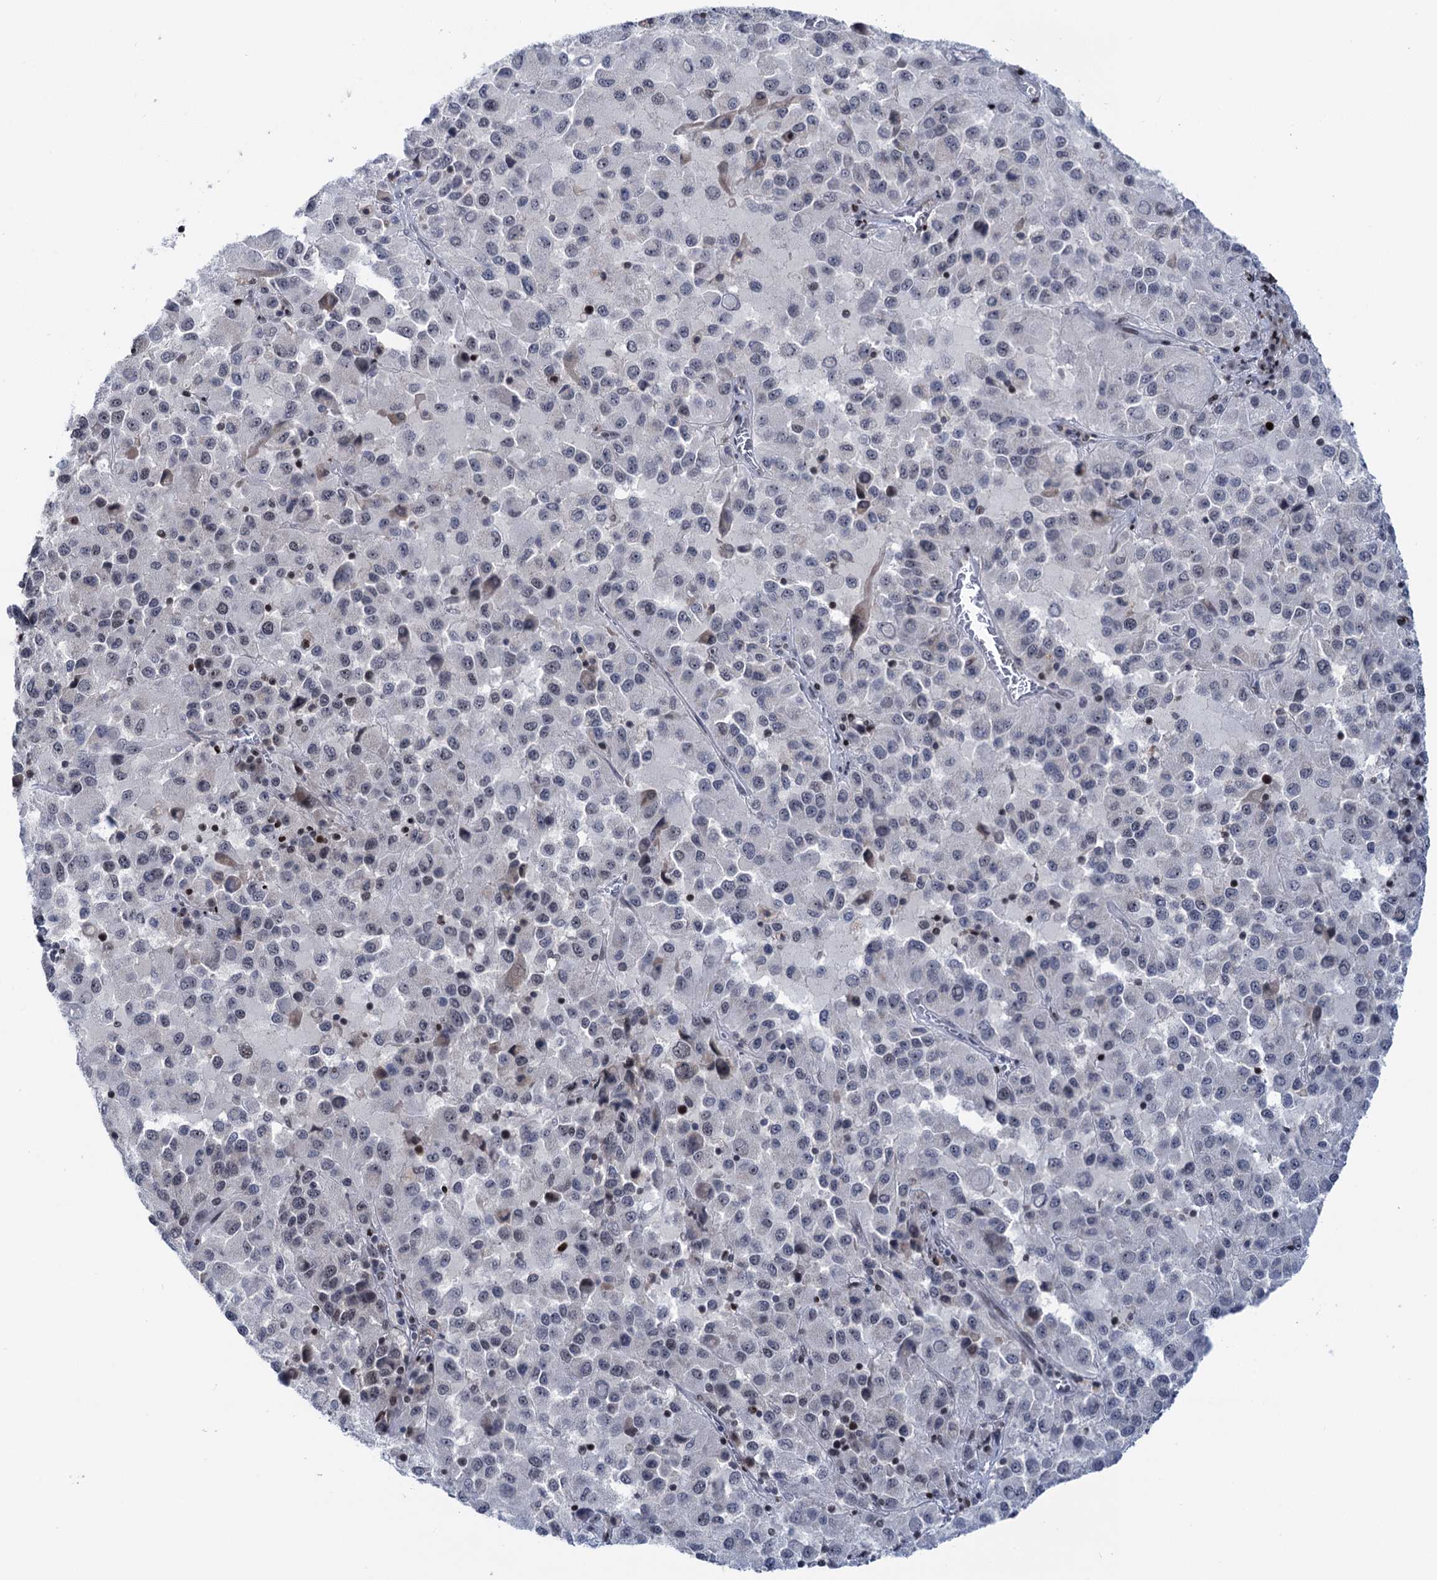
{"staining": {"intensity": "negative", "quantity": "none", "location": "none"}, "tissue": "melanoma", "cell_type": "Tumor cells", "image_type": "cancer", "snomed": [{"axis": "morphology", "description": "Malignant melanoma, Metastatic site"}, {"axis": "topography", "description": "Lung"}], "caption": "Immunohistochemistry (IHC) image of human melanoma stained for a protein (brown), which shows no expression in tumor cells. (IHC, brightfield microscopy, high magnification).", "gene": "ZCCHC10", "patient": {"sex": "male", "age": 64}}